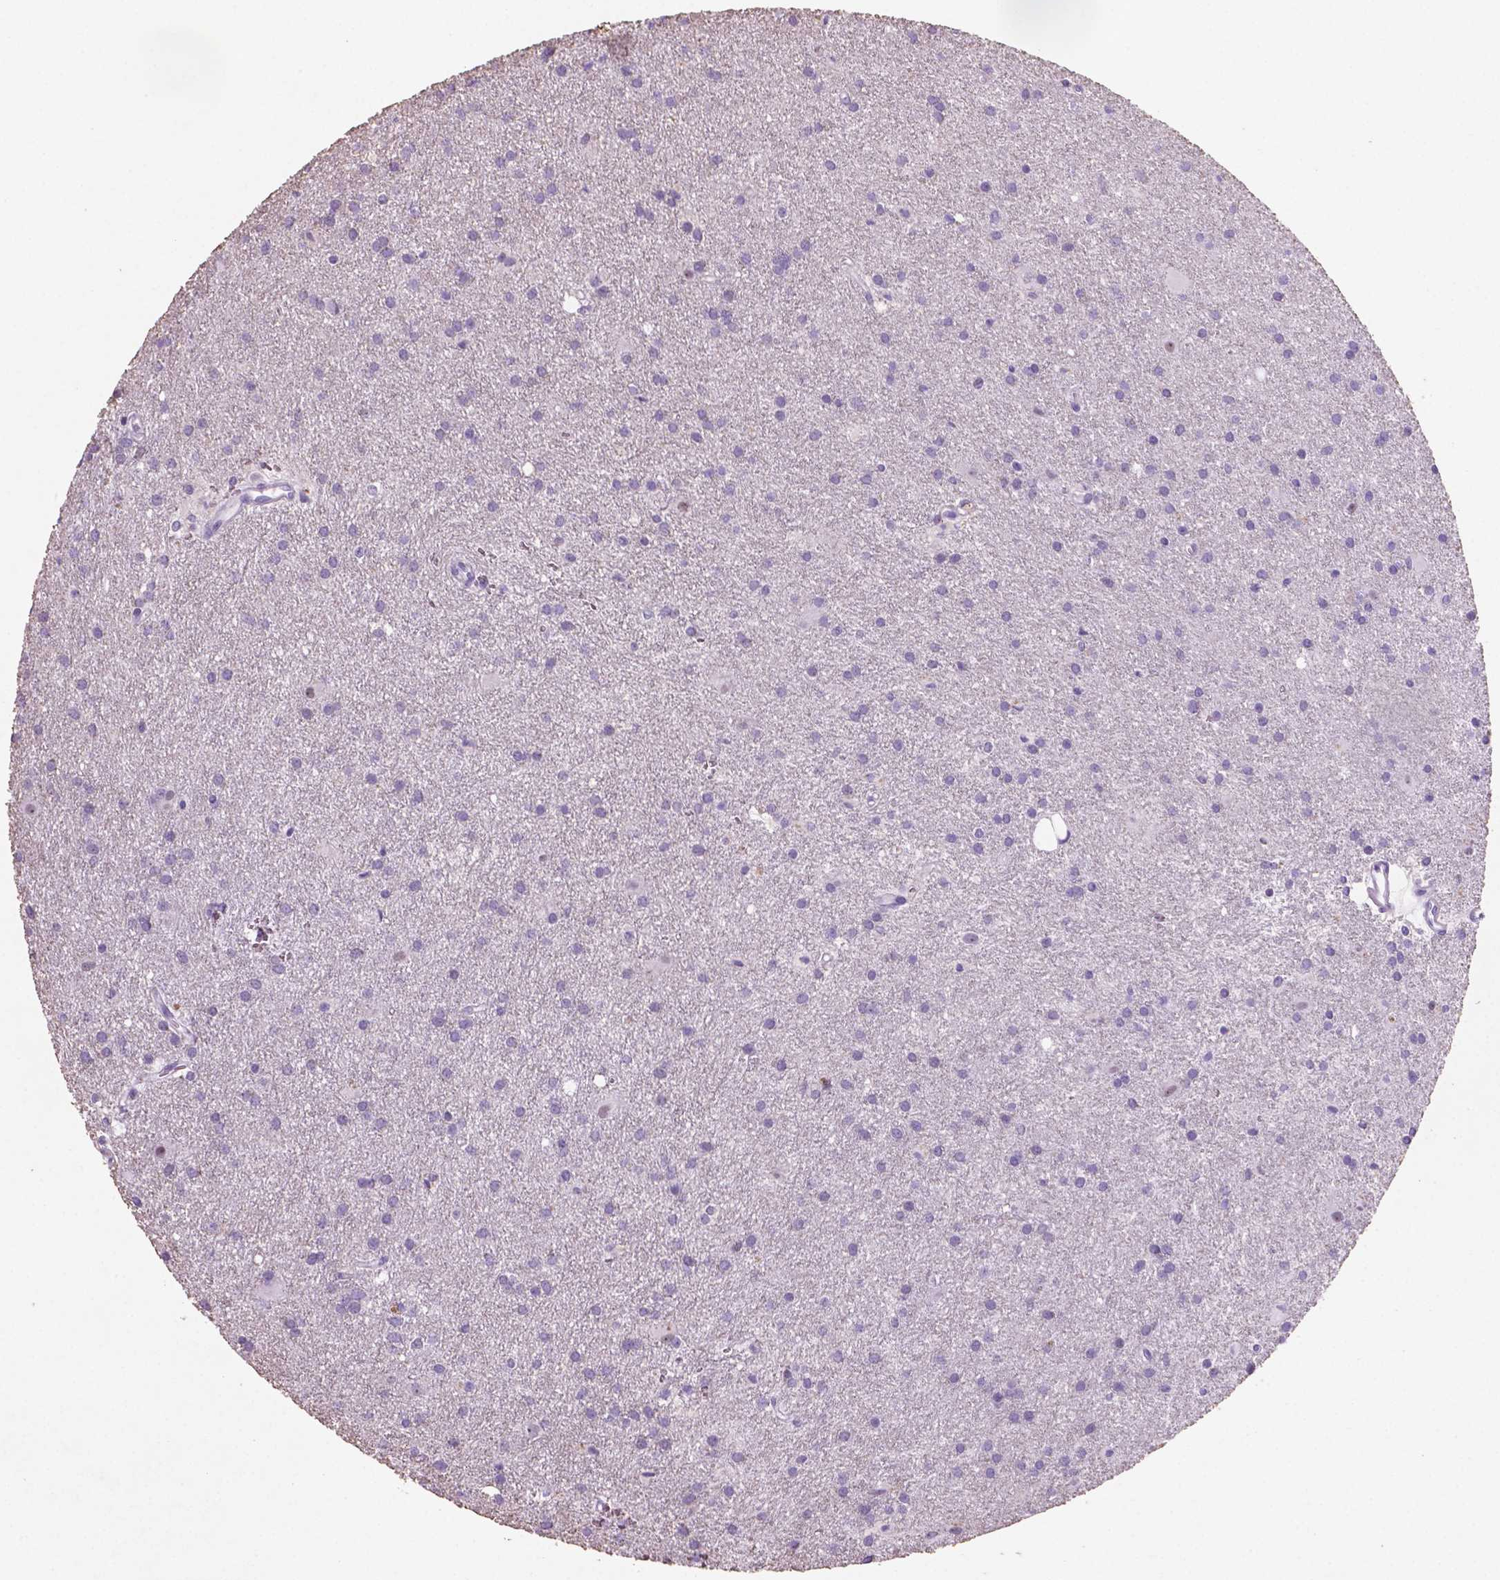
{"staining": {"intensity": "negative", "quantity": "none", "location": "none"}, "tissue": "glioma", "cell_type": "Tumor cells", "image_type": "cancer", "snomed": [{"axis": "morphology", "description": "Glioma, malignant, Low grade"}, {"axis": "topography", "description": "Brain"}], "caption": "Glioma was stained to show a protein in brown. There is no significant staining in tumor cells.", "gene": "C18orf21", "patient": {"sex": "male", "age": 58}}